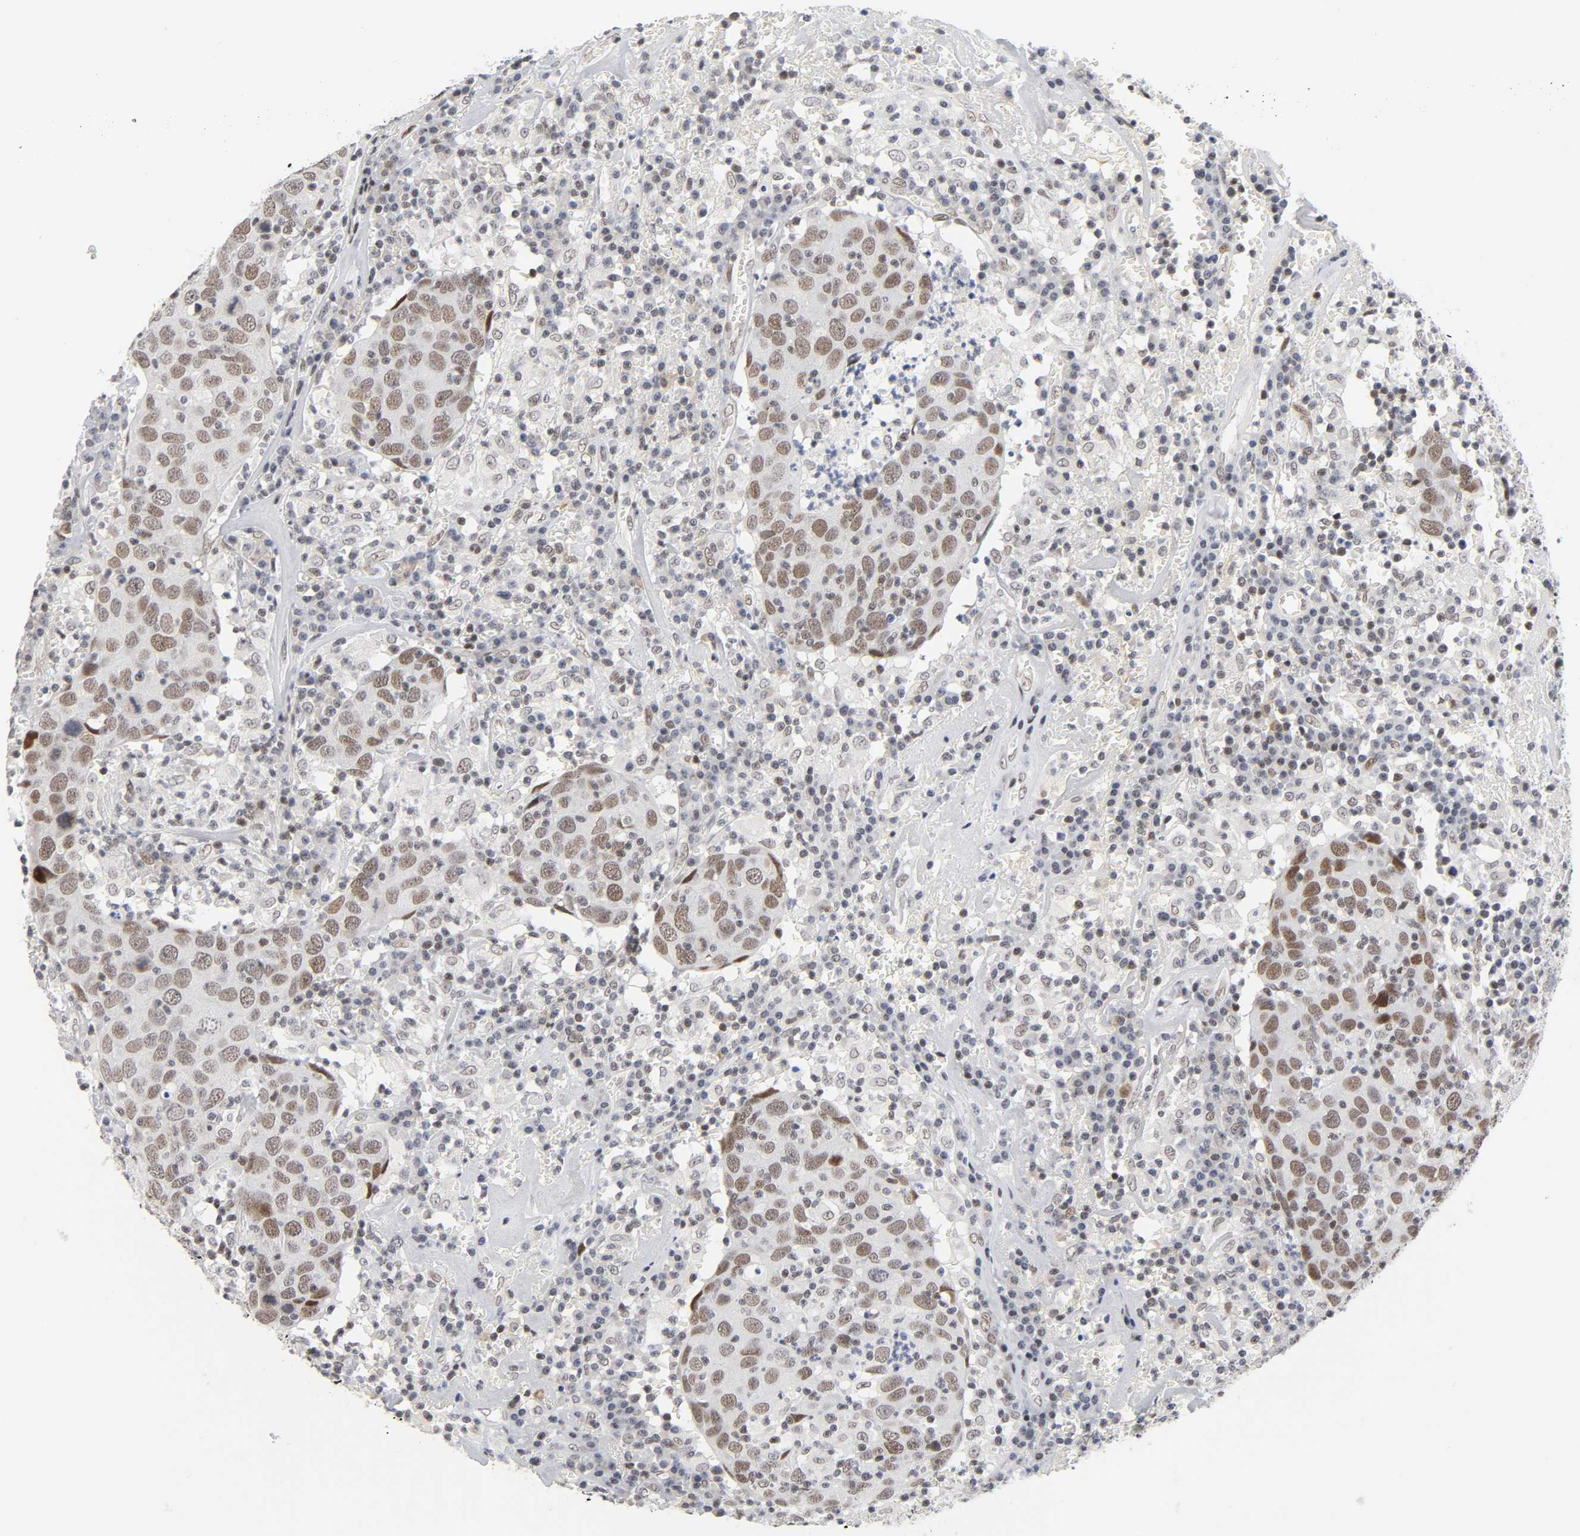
{"staining": {"intensity": "moderate", "quantity": "25%-75%", "location": "nuclear"}, "tissue": "head and neck cancer", "cell_type": "Tumor cells", "image_type": "cancer", "snomed": [{"axis": "morphology", "description": "Adenocarcinoma, NOS"}, {"axis": "topography", "description": "Salivary gland"}, {"axis": "topography", "description": "Head-Neck"}], "caption": "A brown stain shows moderate nuclear expression of a protein in human head and neck cancer (adenocarcinoma) tumor cells.", "gene": "DIDO1", "patient": {"sex": "female", "age": 65}}